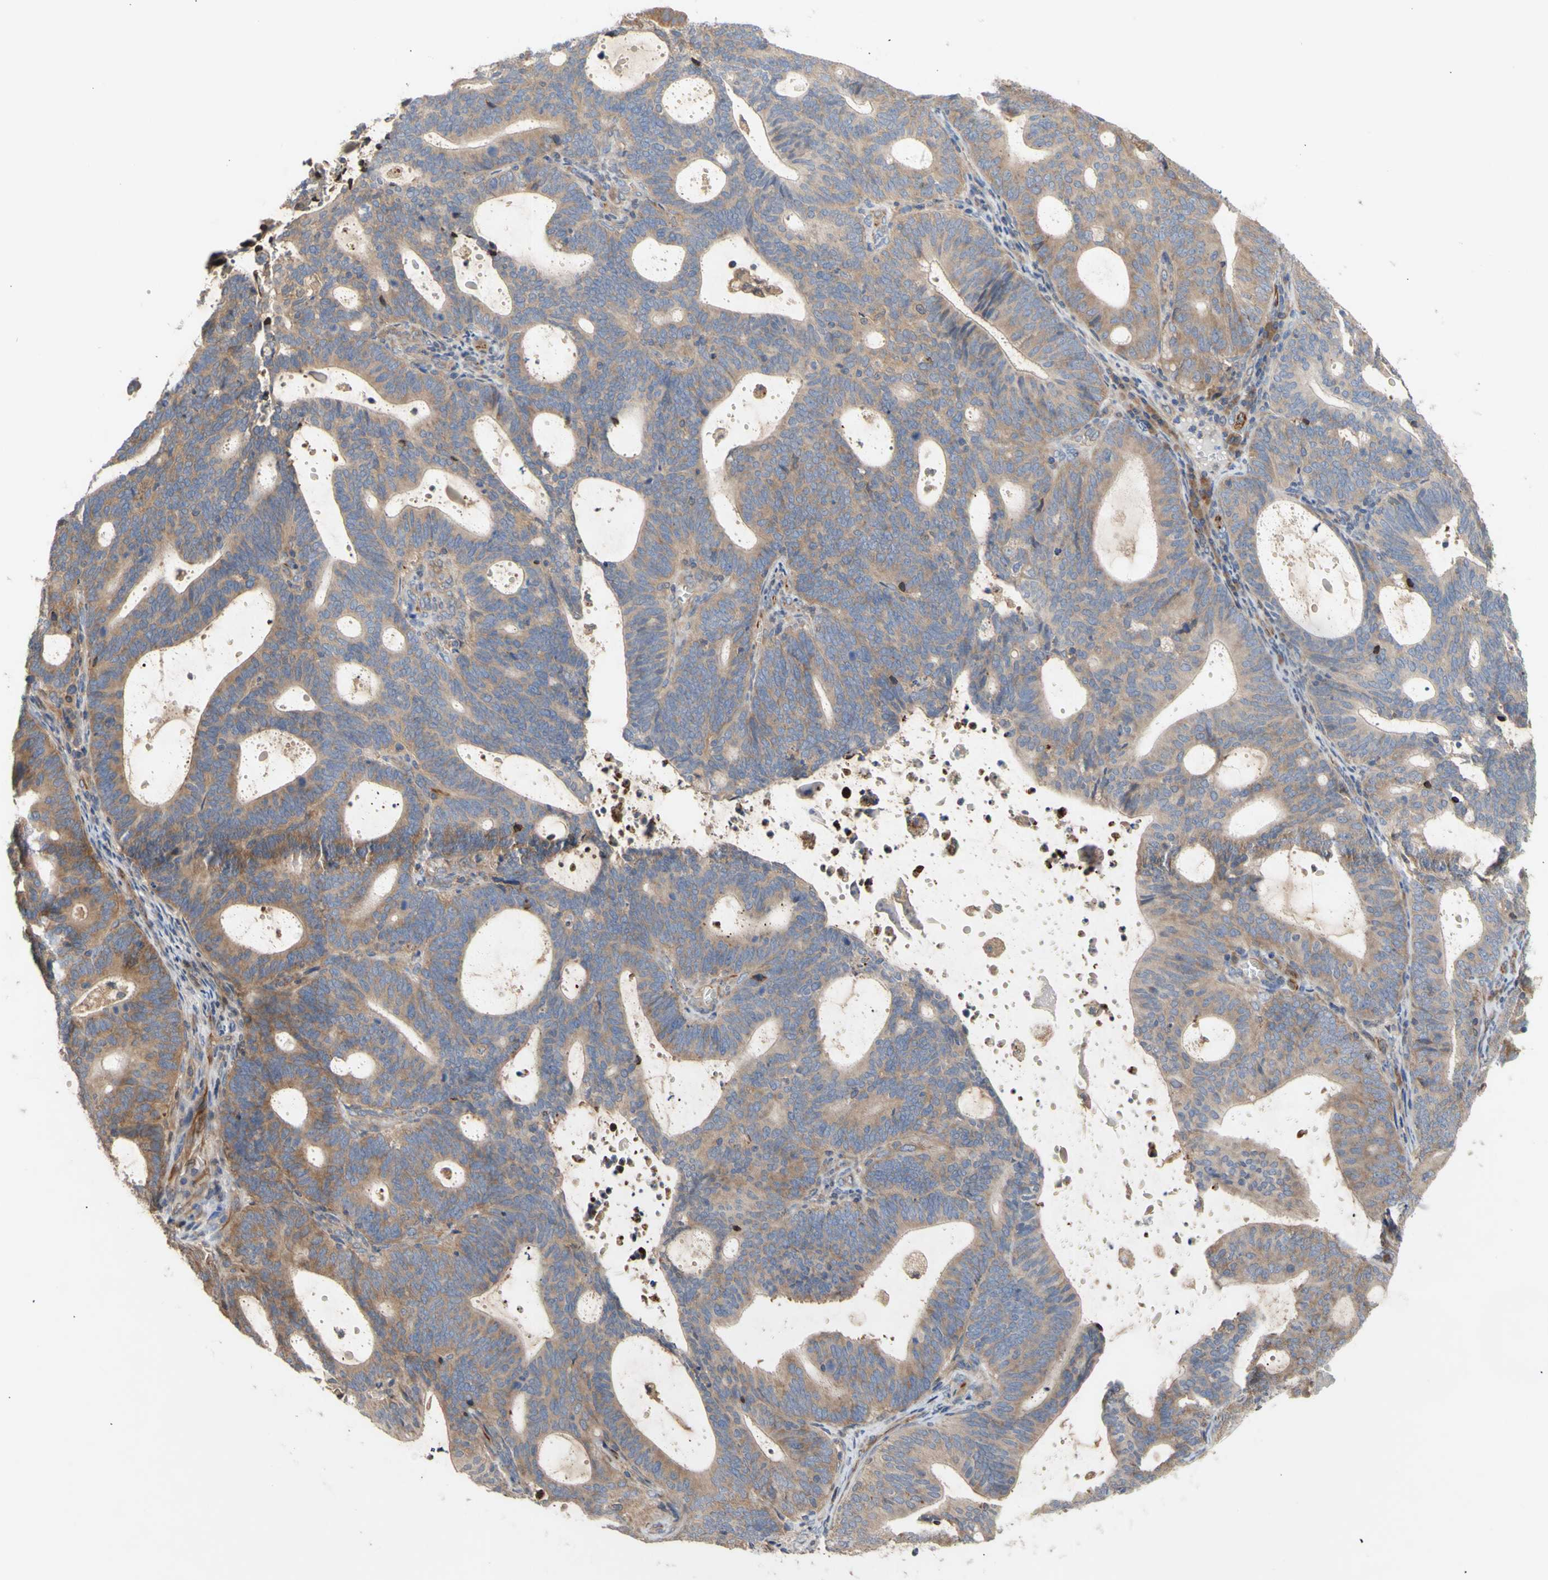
{"staining": {"intensity": "moderate", "quantity": ">75%", "location": "cytoplasmic/membranous"}, "tissue": "endometrial cancer", "cell_type": "Tumor cells", "image_type": "cancer", "snomed": [{"axis": "morphology", "description": "Adenocarcinoma, NOS"}, {"axis": "topography", "description": "Uterus"}], "caption": "Protein expression analysis of endometrial cancer (adenocarcinoma) reveals moderate cytoplasmic/membranous staining in about >75% of tumor cells. The protein is shown in brown color, while the nuclei are stained blue.", "gene": "EIF2S3", "patient": {"sex": "female", "age": 83}}